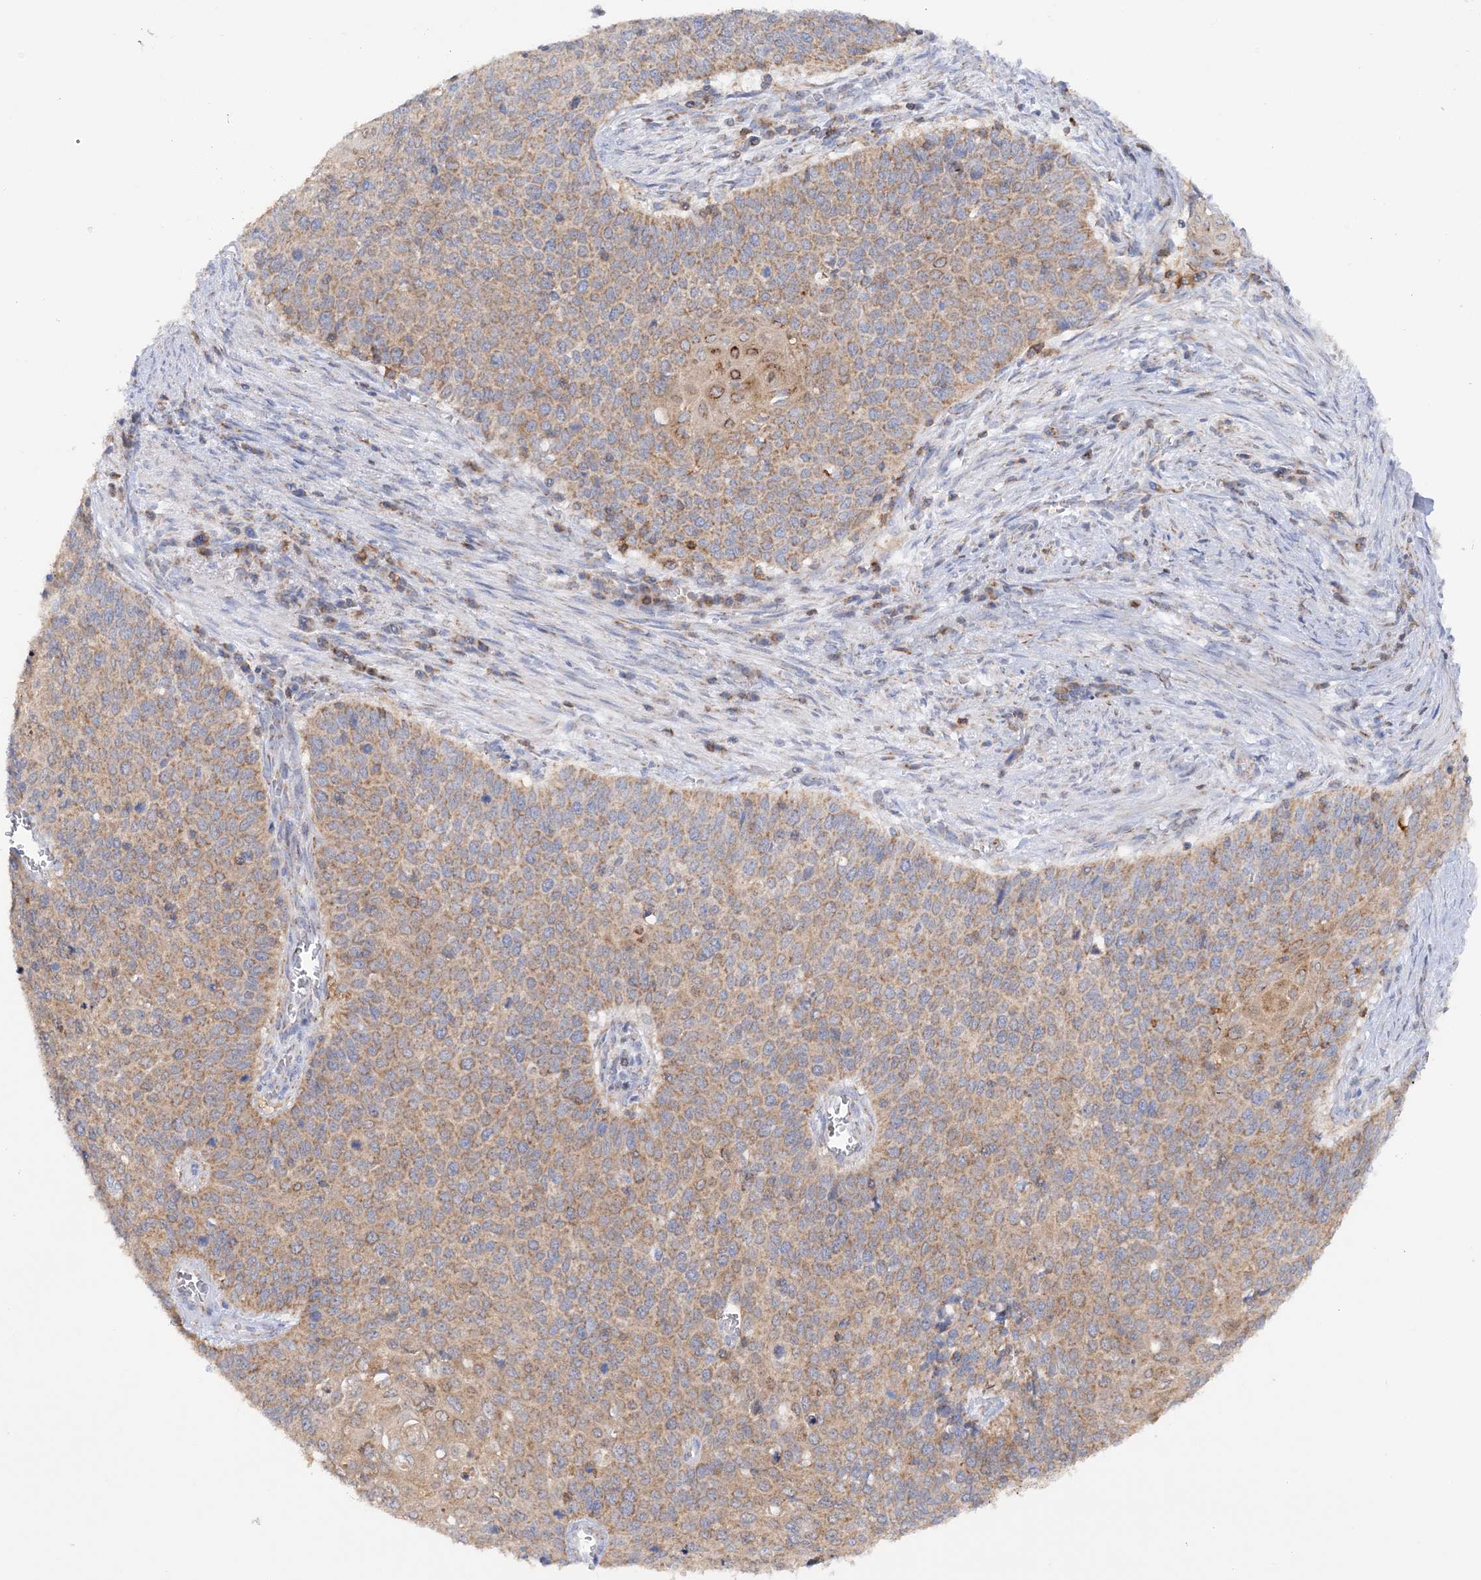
{"staining": {"intensity": "weak", "quantity": ">75%", "location": "cytoplasmic/membranous"}, "tissue": "cervical cancer", "cell_type": "Tumor cells", "image_type": "cancer", "snomed": [{"axis": "morphology", "description": "Squamous cell carcinoma, NOS"}, {"axis": "topography", "description": "Cervix"}], "caption": "Brown immunohistochemical staining in cervical squamous cell carcinoma demonstrates weak cytoplasmic/membranous staining in about >75% of tumor cells.", "gene": "TTC32", "patient": {"sex": "female", "age": 39}}